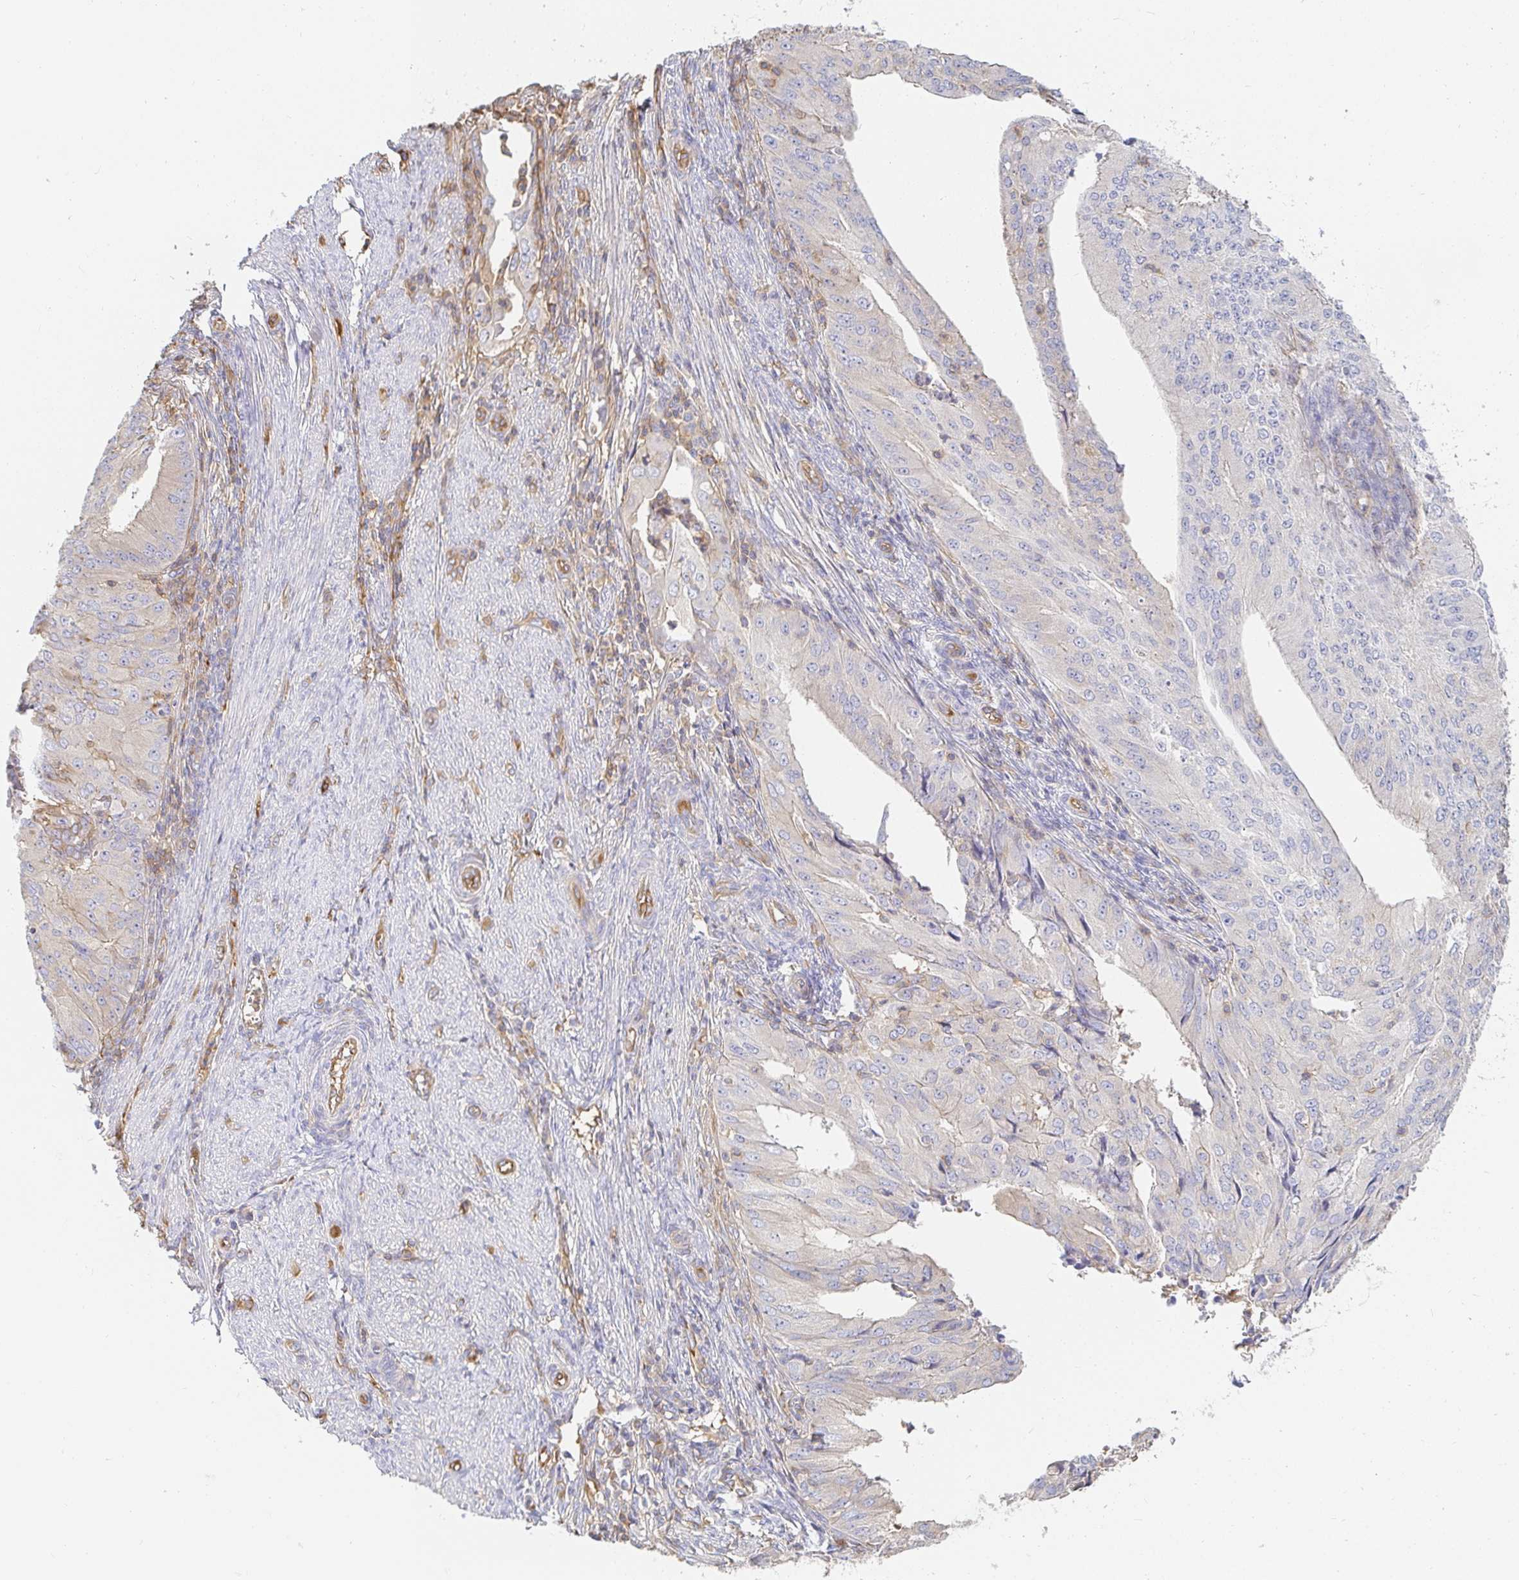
{"staining": {"intensity": "negative", "quantity": "none", "location": "none"}, "tissue": "endometrial cancer", "cell_type": "Tumor cells", "image_type": "cancer", "snomed": [{"axis": "morphology", "description": "Adenocarcinoma, NOS"}, {"axis": "topography", "description": "Endometrium"}], "caption": "DAB (3,3'-diaminobenzidine) immunohistochemical staining of endometrial cancer (adenocarcinoma) shows no significant positivity in tumor cells. (DAB (3,3'-diaminobenzidine) immunohistochemistry visualized using brightfield microscopy, high magnification).", "gene": "TSPAN19", "patient": {"sex": "female", "age": 50}}